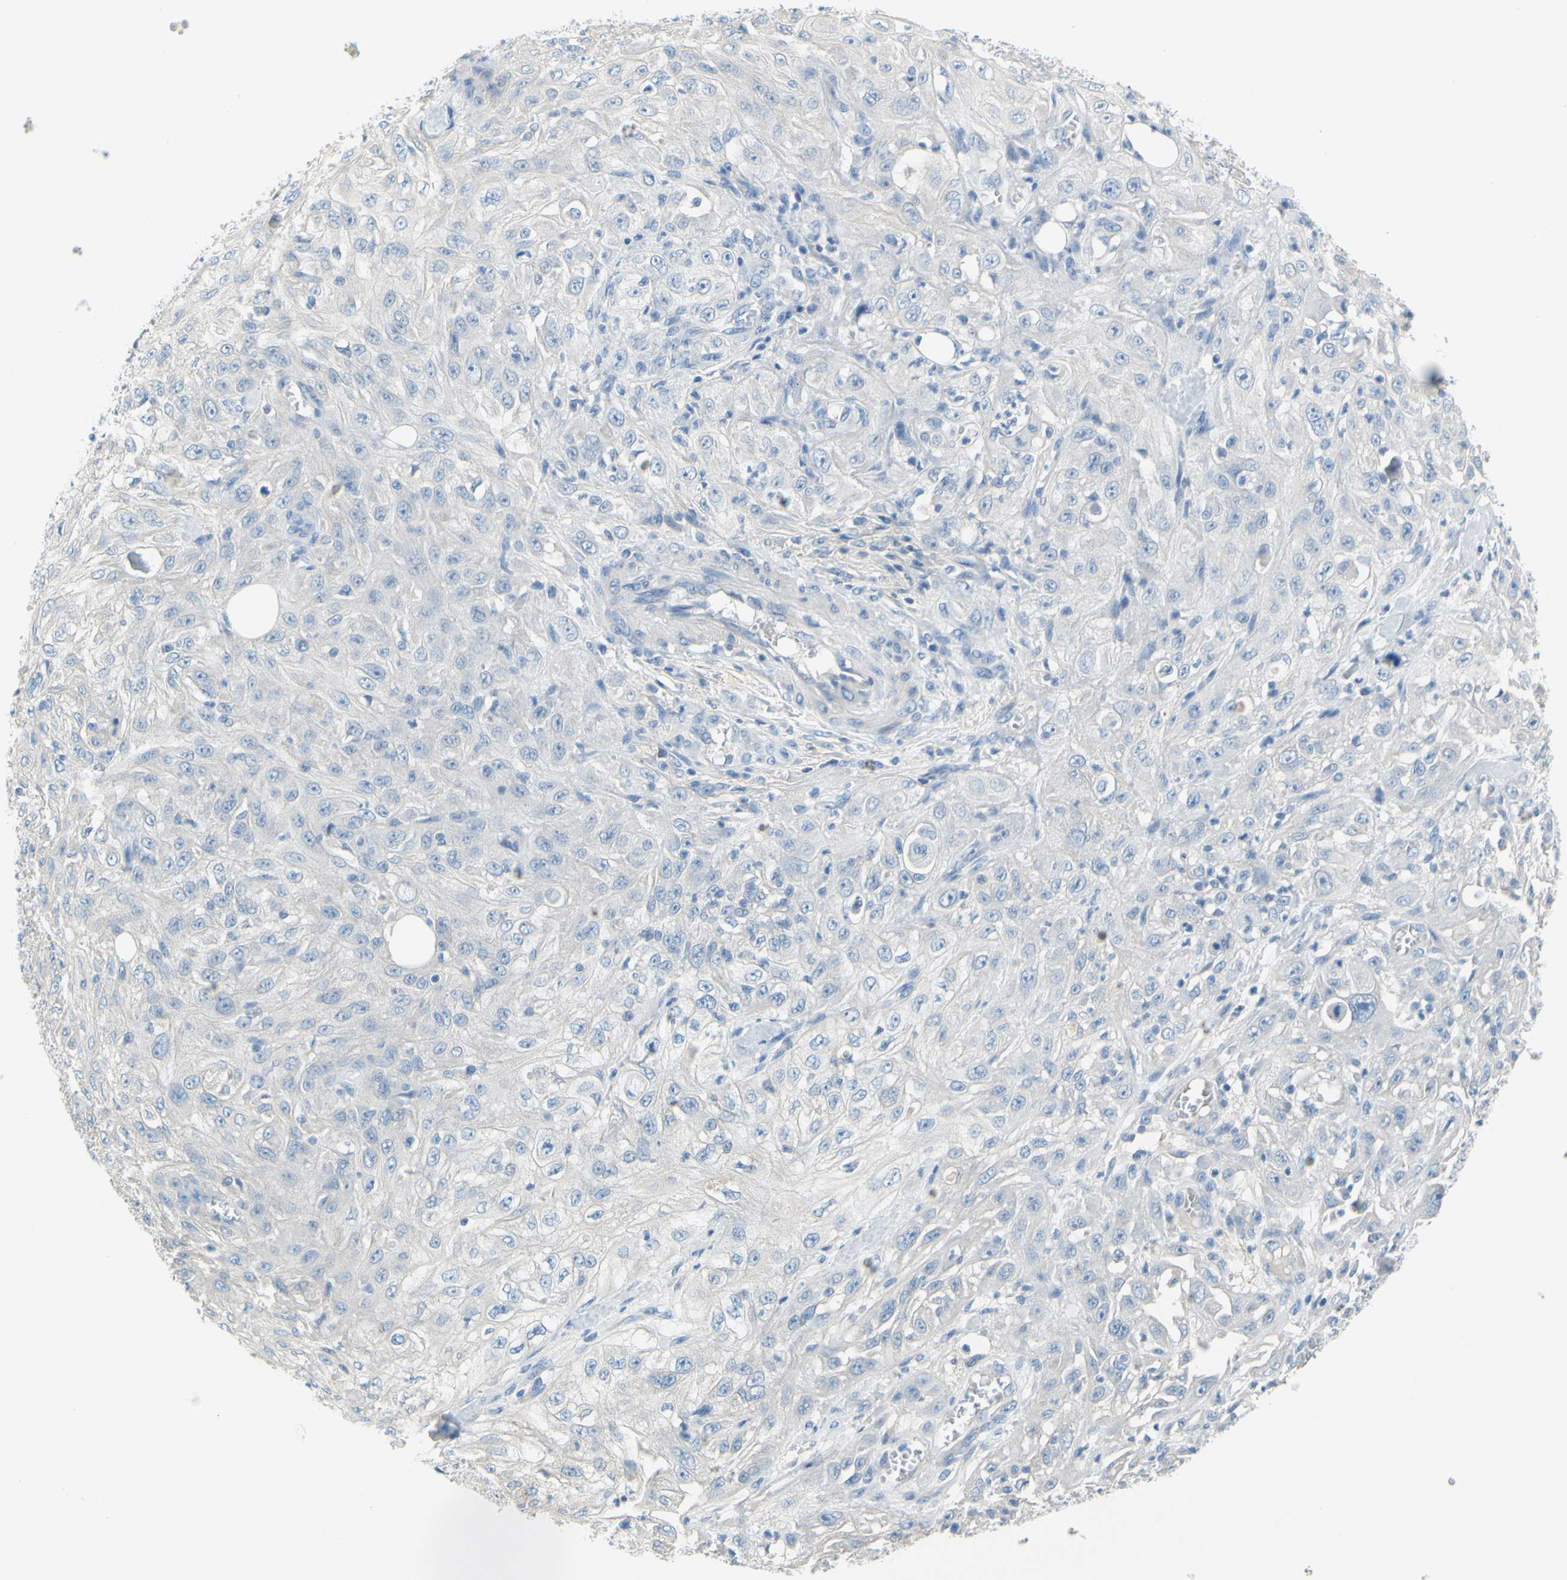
{"staining": {"intensity": "negative", "quantity": "none", "location": "none"}, "tissue": "skin cancer", "cell_type": "Tumor cells", "image_type": "cancer", "snomed": [{"axis": "morphology", "description": "Squamous cell carcinoma, NOS"}, {"axis": "morphology", "description": "Squamous cell carcinoma, metastatic, NOS"}, {"axis": "topography", "description": "Skin"}, {"axis": "topography", "description": "Lymph node"}], "caption": "DAB immunohistochemical staining of squamous cell carcinoma (skin) exhibits no significant expression in tumor cells. The staining is performed using DAB (3,3'-diaminobenzidine) brown chromogen with nuclei counter-stained in using hematoxylin.", "gene": "SLC1A2", "patient": {"sex": "male", "age": 75}}